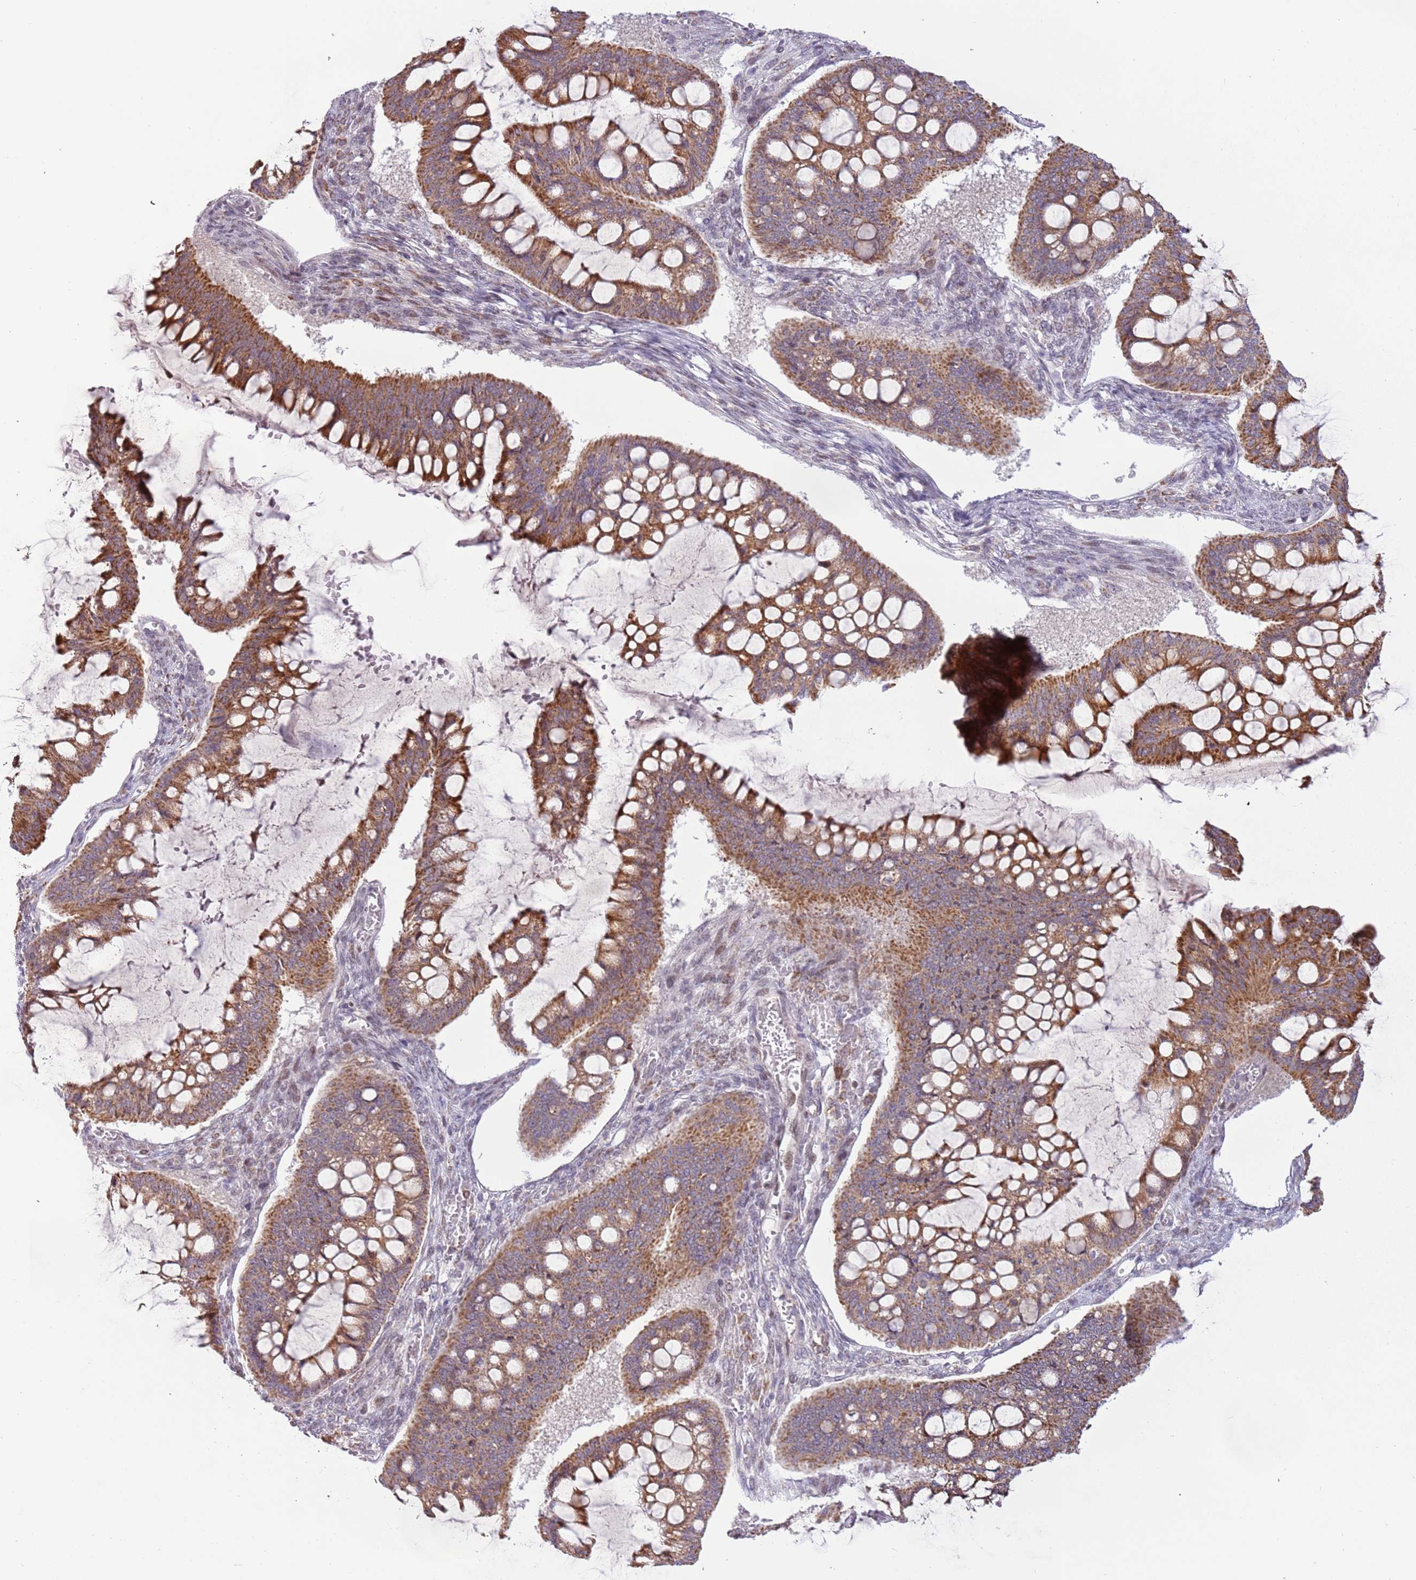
{"staining": {"intensity": "moderate", "quantity": ">75%", "location": "cytoplasmic/membranous"}, "tissue": "ovarian cancer", "cell_type": "Tumor cells", "image_type": "cancer", "snomed": [{"axis": "morphology", "description": "Cystadenocarcinoma, mucinous, NOS"}, {"axis": "topography", "description": "Ovary"}], "caption": "A photomicrograph of human mucinous cystadenocarcinoma (ovarian) stained for a protein shows moderate cytoplasmic/membranous brown staining in tumor cells.", "gene": "MLLT11", "patient": {"sex": "female", "age": 73}}